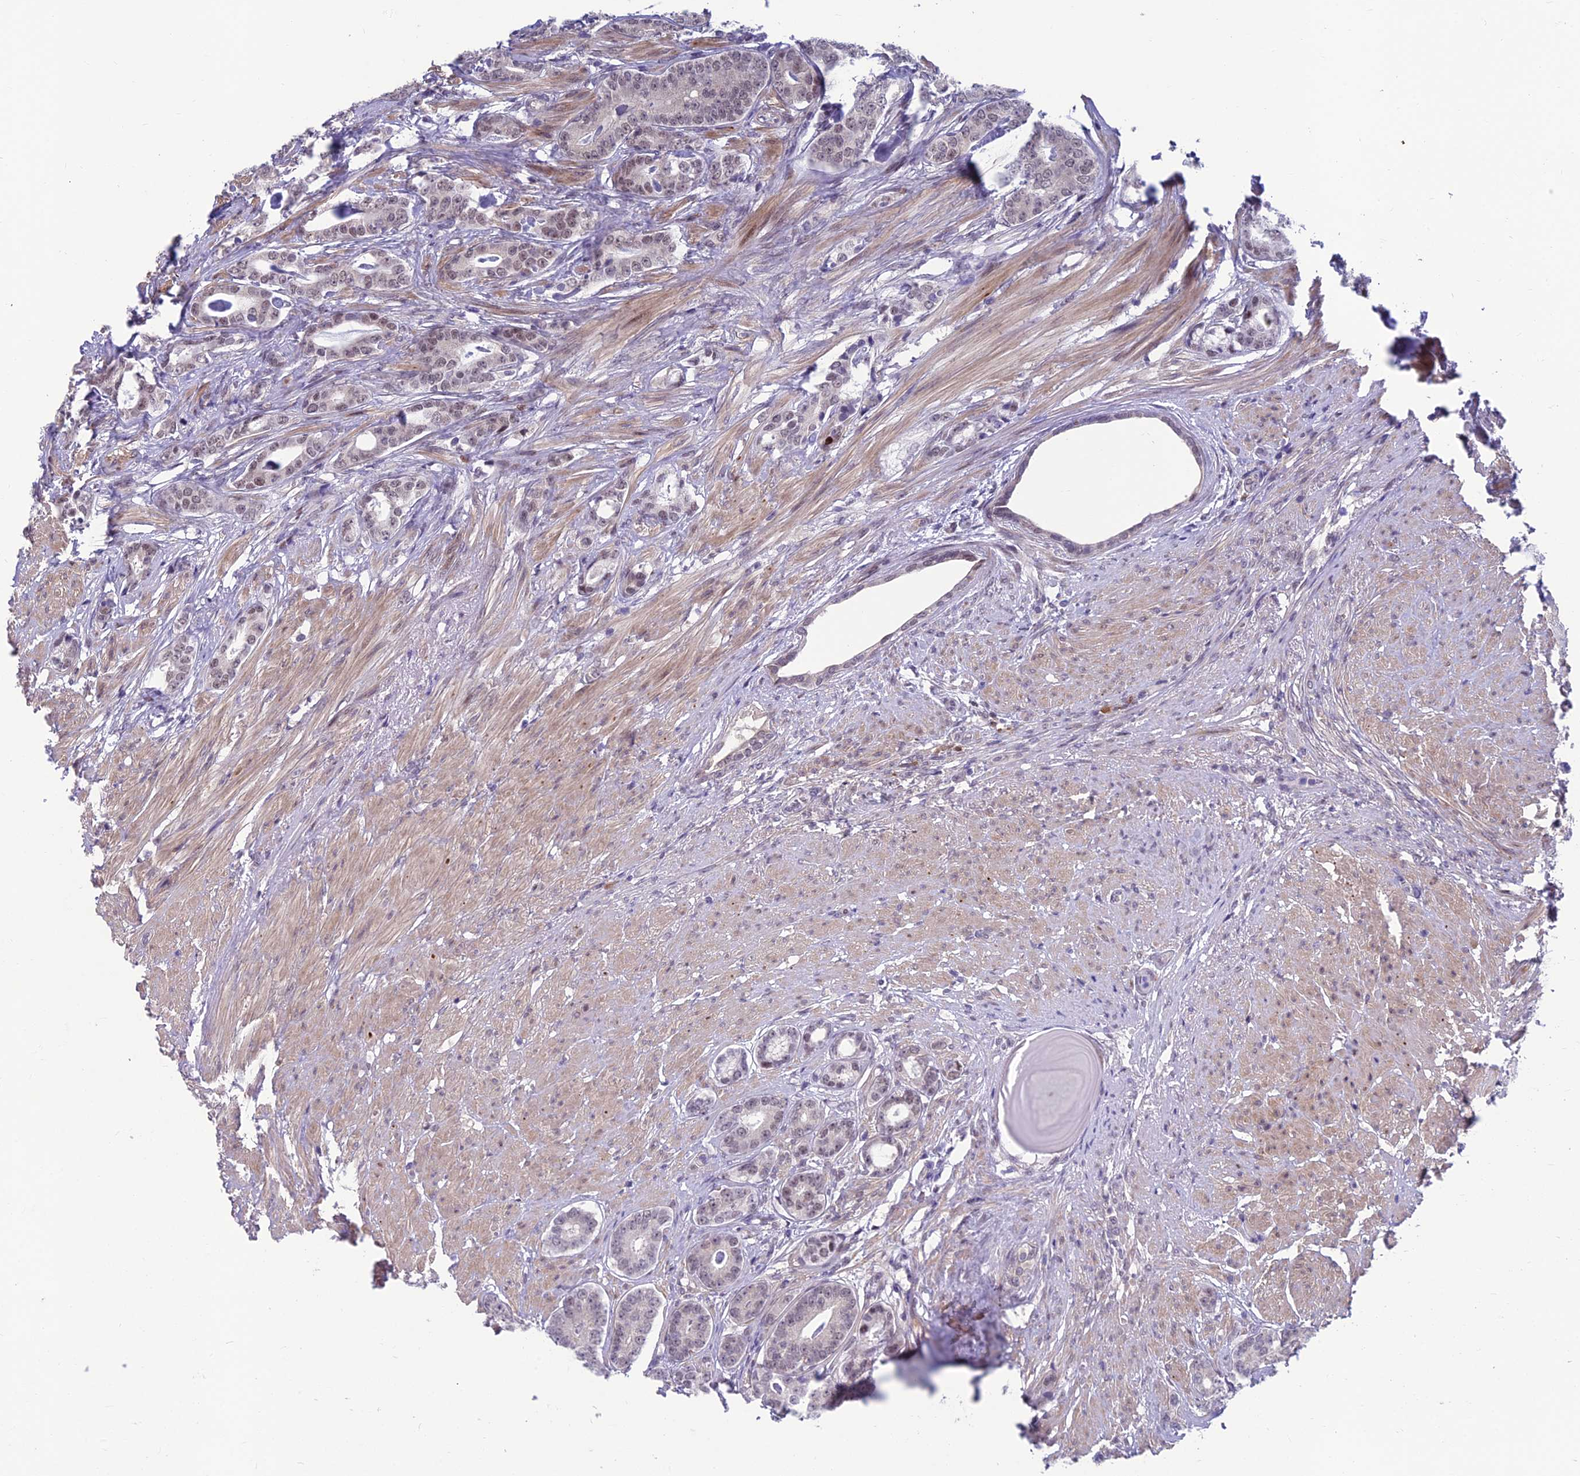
{"staining": {"intensity": "weak", "quantity": "25%-75%", "location": "nuclear"}, "tissue": "prostate cancer", "cell_type": "Tumor cells", "image_type": "cancer", "snomed": [{"axis": "morphology", "description": "Adenocarcinoma, Low grade"}, {"axis": "topography", "description": "Prostate"}], "caption": "Tumor cells demonstrate low levels of weak nuclear positivity in about 25%-75% of cells in human prostate adenocarcinoma (low-grade). (Stains: DAB in brown, nuclei in blue, Microscopy: brightfield microscopy at high magnification).", "gene": "KIAA1191", "patient": {"sex": "male", "age": 71}}